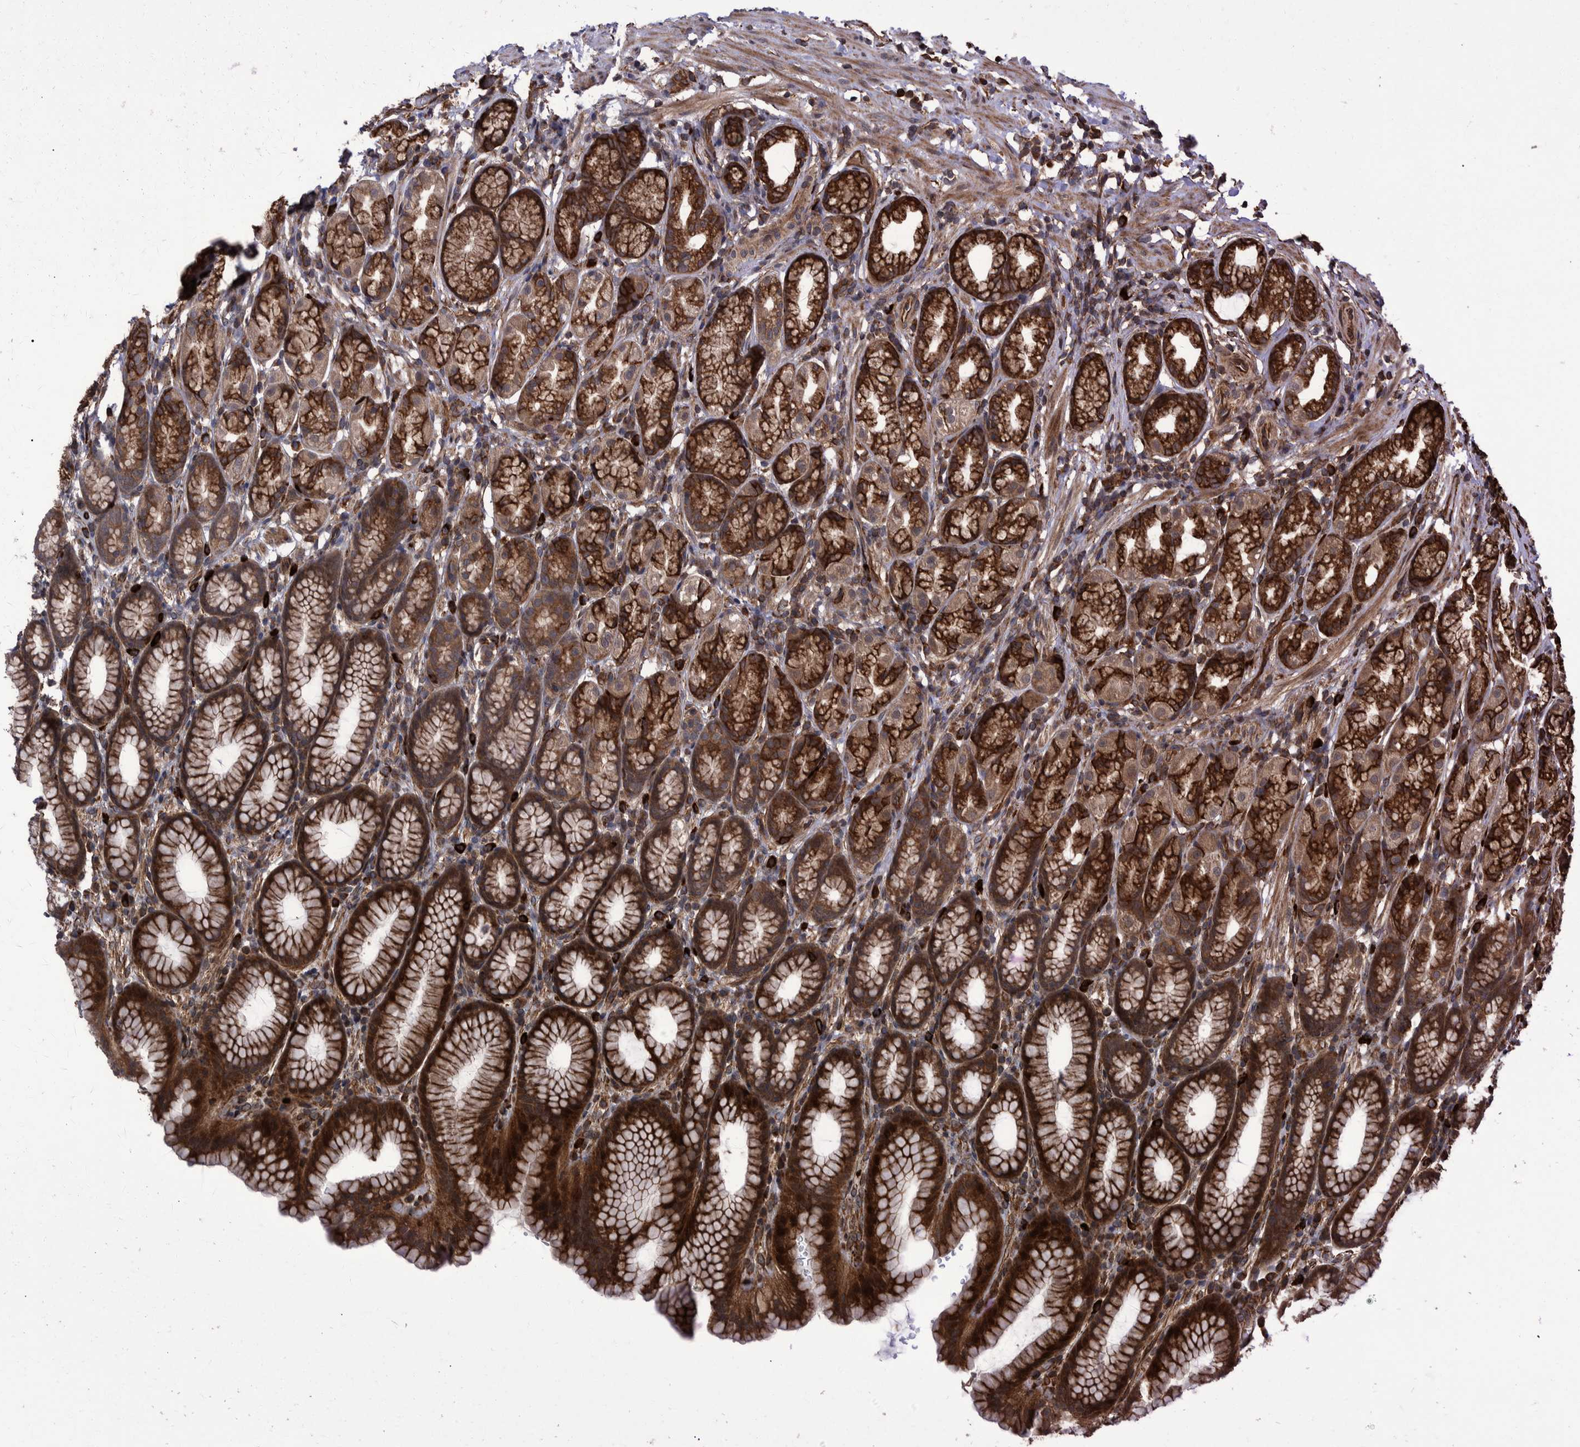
{"staining": {"intensity": "strong", "quantity": ">75%", "location": "cytoplasmic/membranous"}, "tissue": "stomach", "cell_type": "Glandular cells", "image_type": "normal", "snomed": [{"axis": "morphology", "description": "Normal tissue, NOS"}, {"axis": "topography", "description": "Stomach"}], "caption": "Stomach stained with a brown dye displays strong cytoplasmic/membranous positive expression in about >75% of glandular cells.", "gene": "TNFRSF10B", "patient": {"sex": "male", "age": 42}}